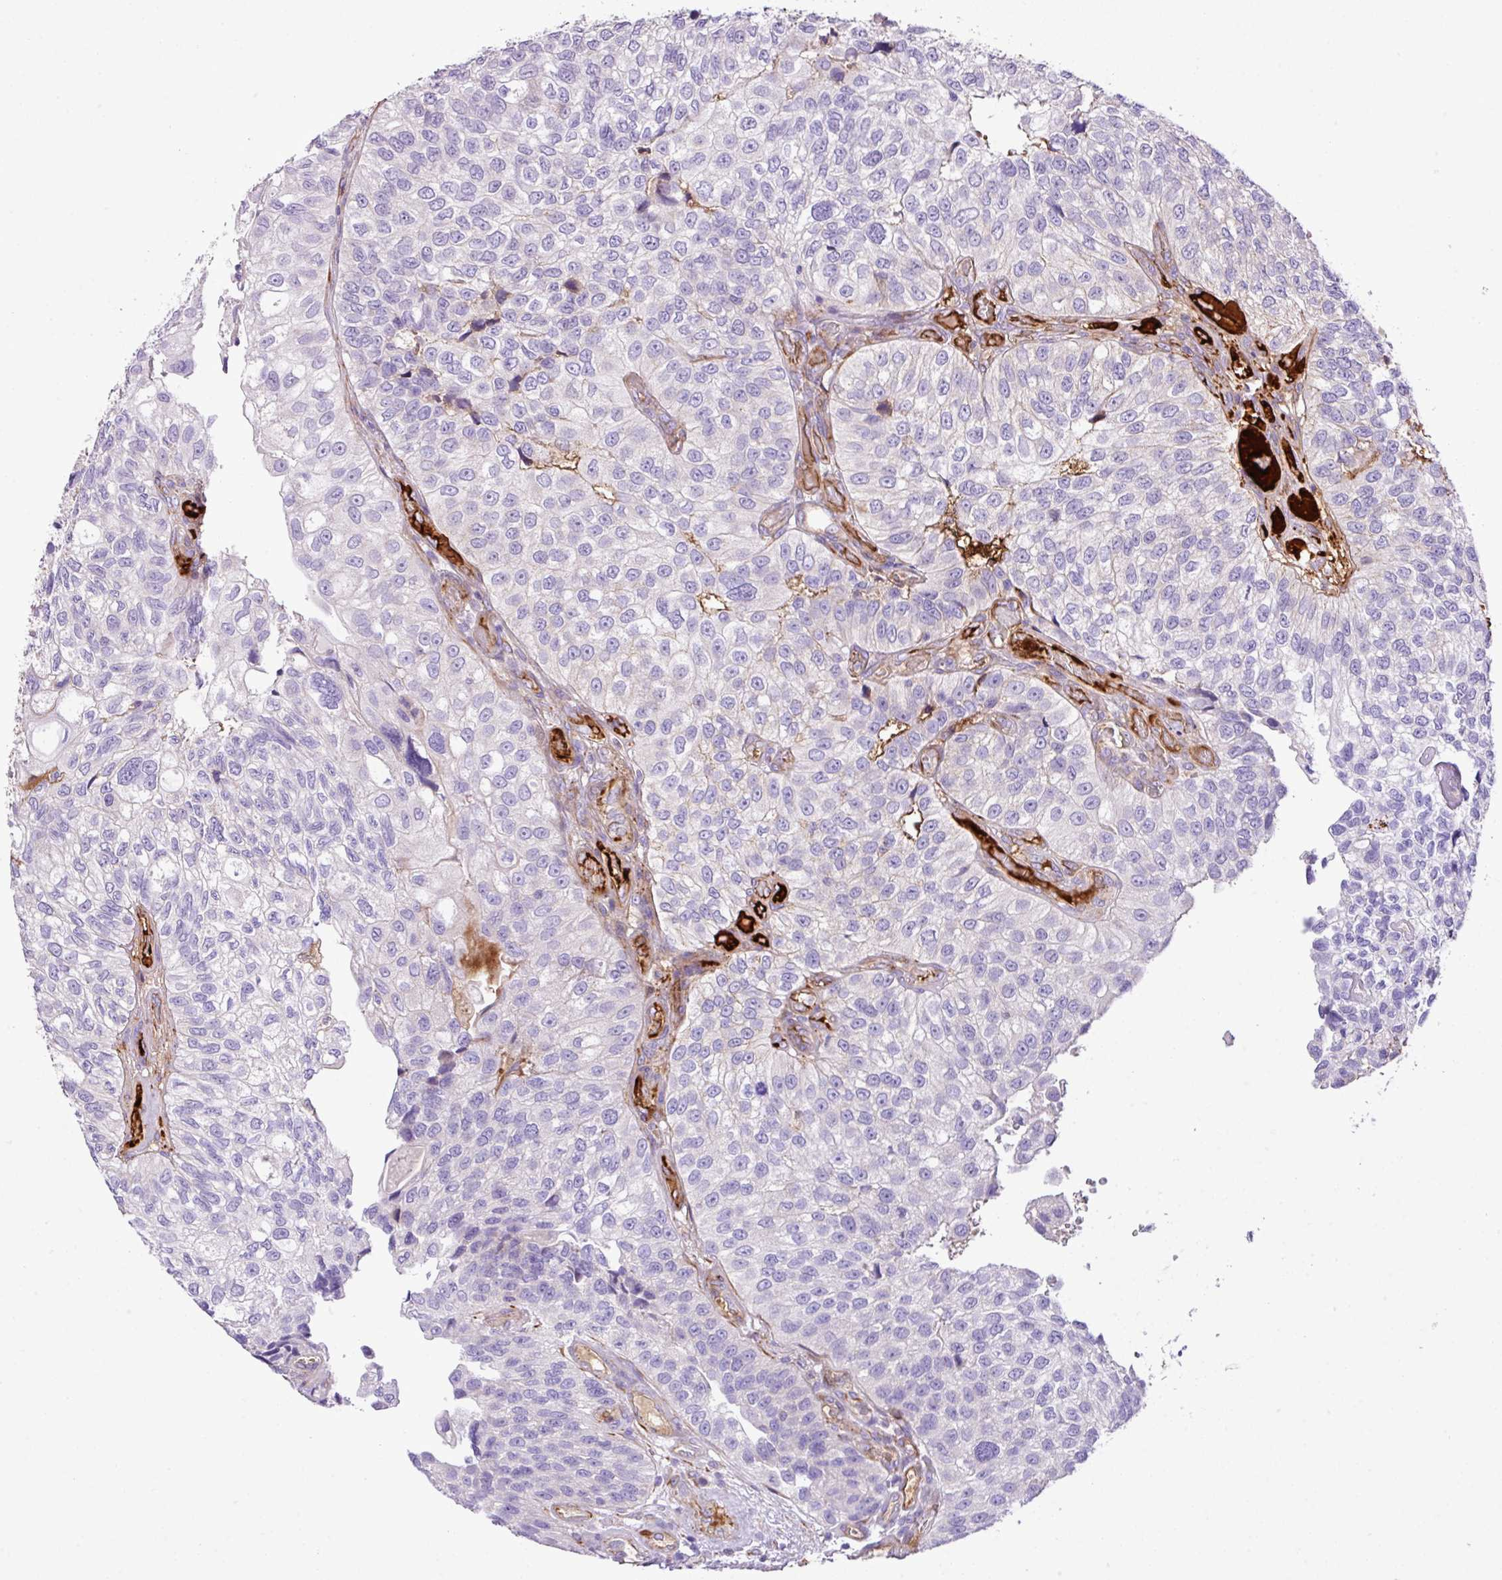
{"staining": {"intensity": "negative", "quantity": "none", "location": "none"}, "tissue": "urothelial cancer", "cell_type": "Tumor cells", "image_type": "cancer", "snomed": [{"axis": "morphology", "description": "Urothelial carcinoma, NOS"}, {"axis": "topography", "description": "Urinary bladder"}], "caption": "Tumor cells show no significant protein positivity in urothelial cancer.", "gene": "CTXN2", "patient": {"sex": "male", "age": 87}}